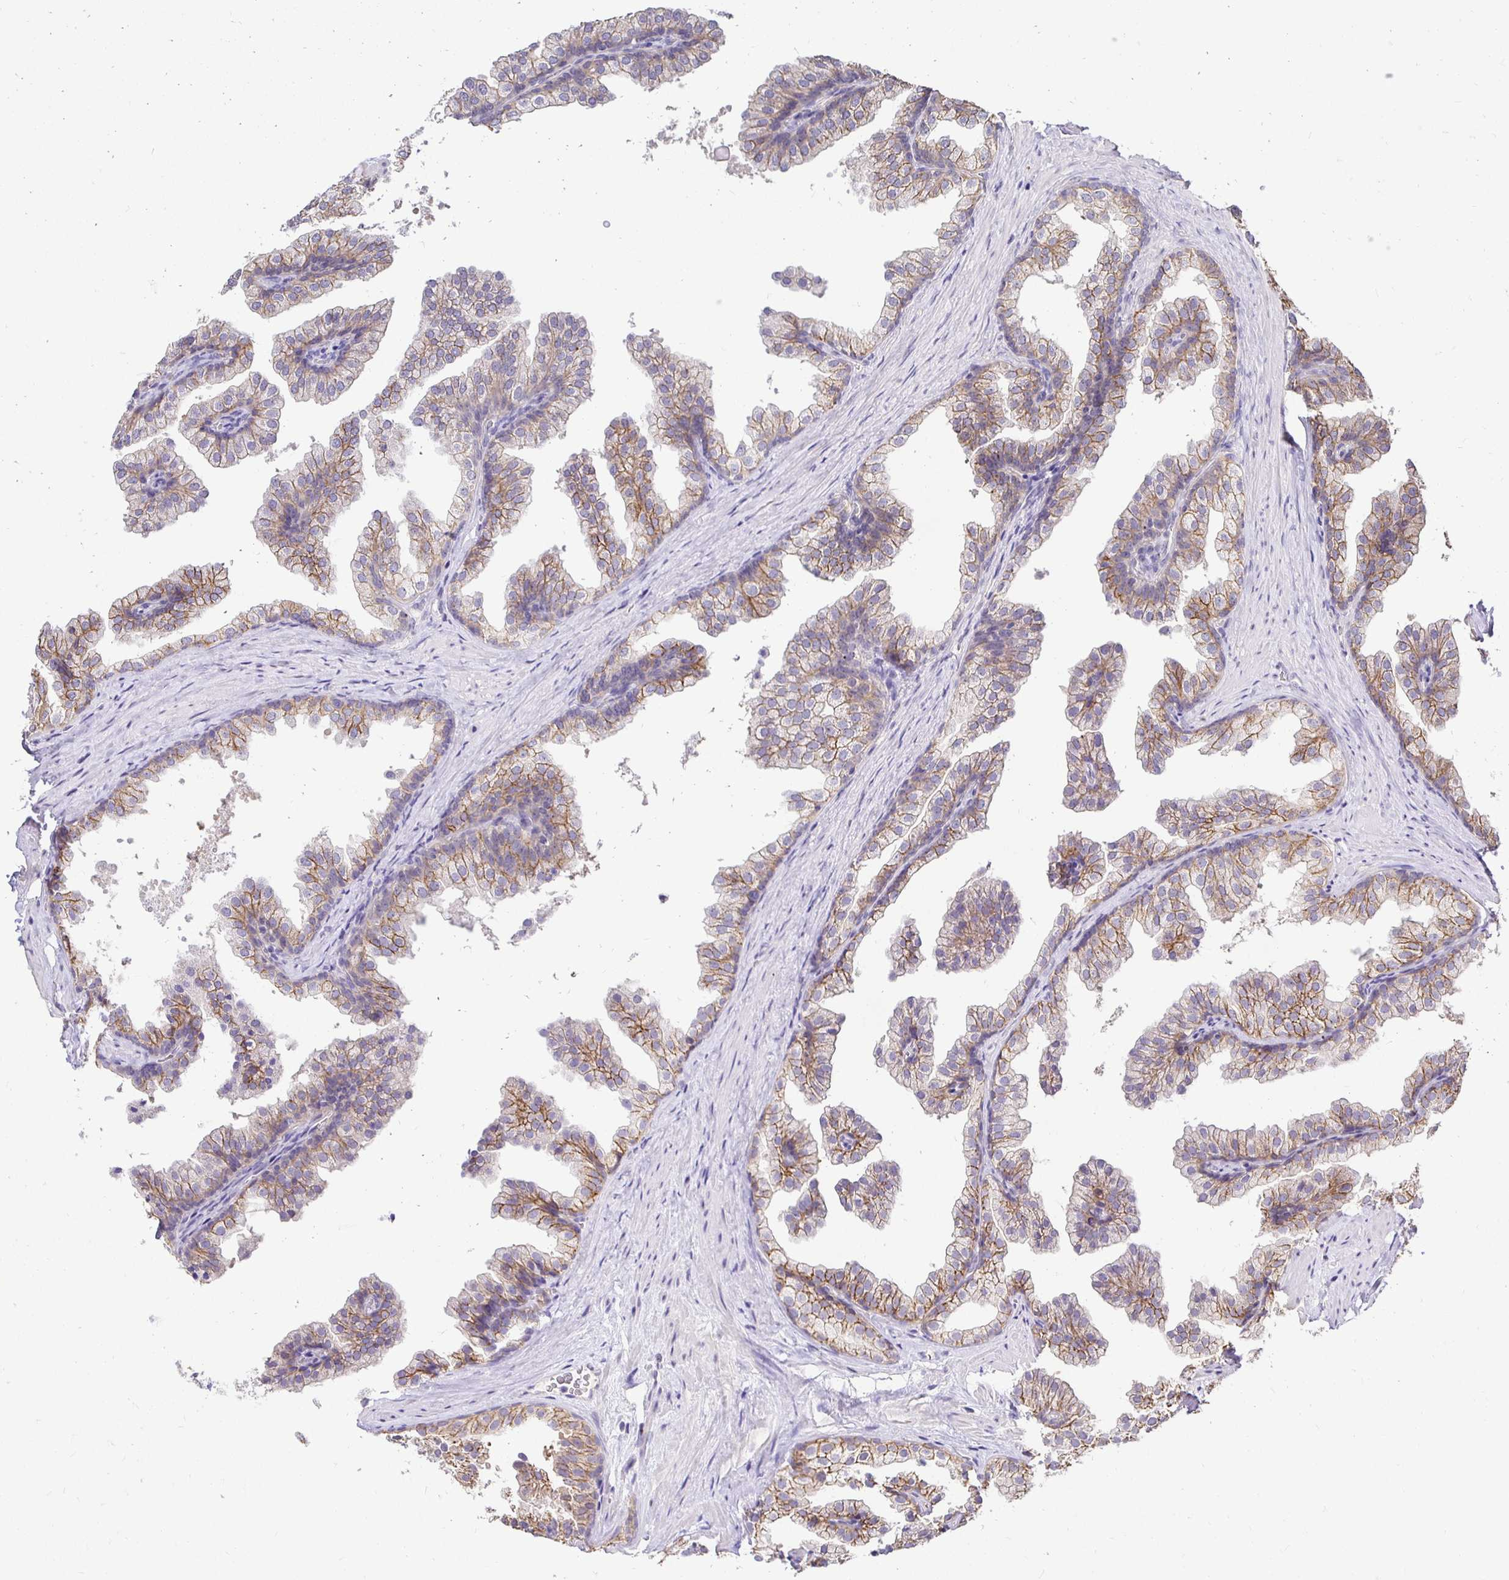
{"staining": {"intensity": "moderate", "quantity": "25%-75%", "location": "cytoplasmic/membranous"}, "tissue": "prostate", "cell_type": "Glandular cells", "image_type": "normal", "snomed": [{"axis": "morphology", "description": "Normal tissue, NOS"}, {"axis": "topography", "description": "Prostate"}], "caption": "A brown stain highlights moderate cytoplasmic/membranous staining of a protein in glandular cells of normal human prostate. (brown staining indicates protein expression, while blue staining denotes nuclei).", "gene": "SLC9A1", "patient": {"sex": "male", "age": 37}}